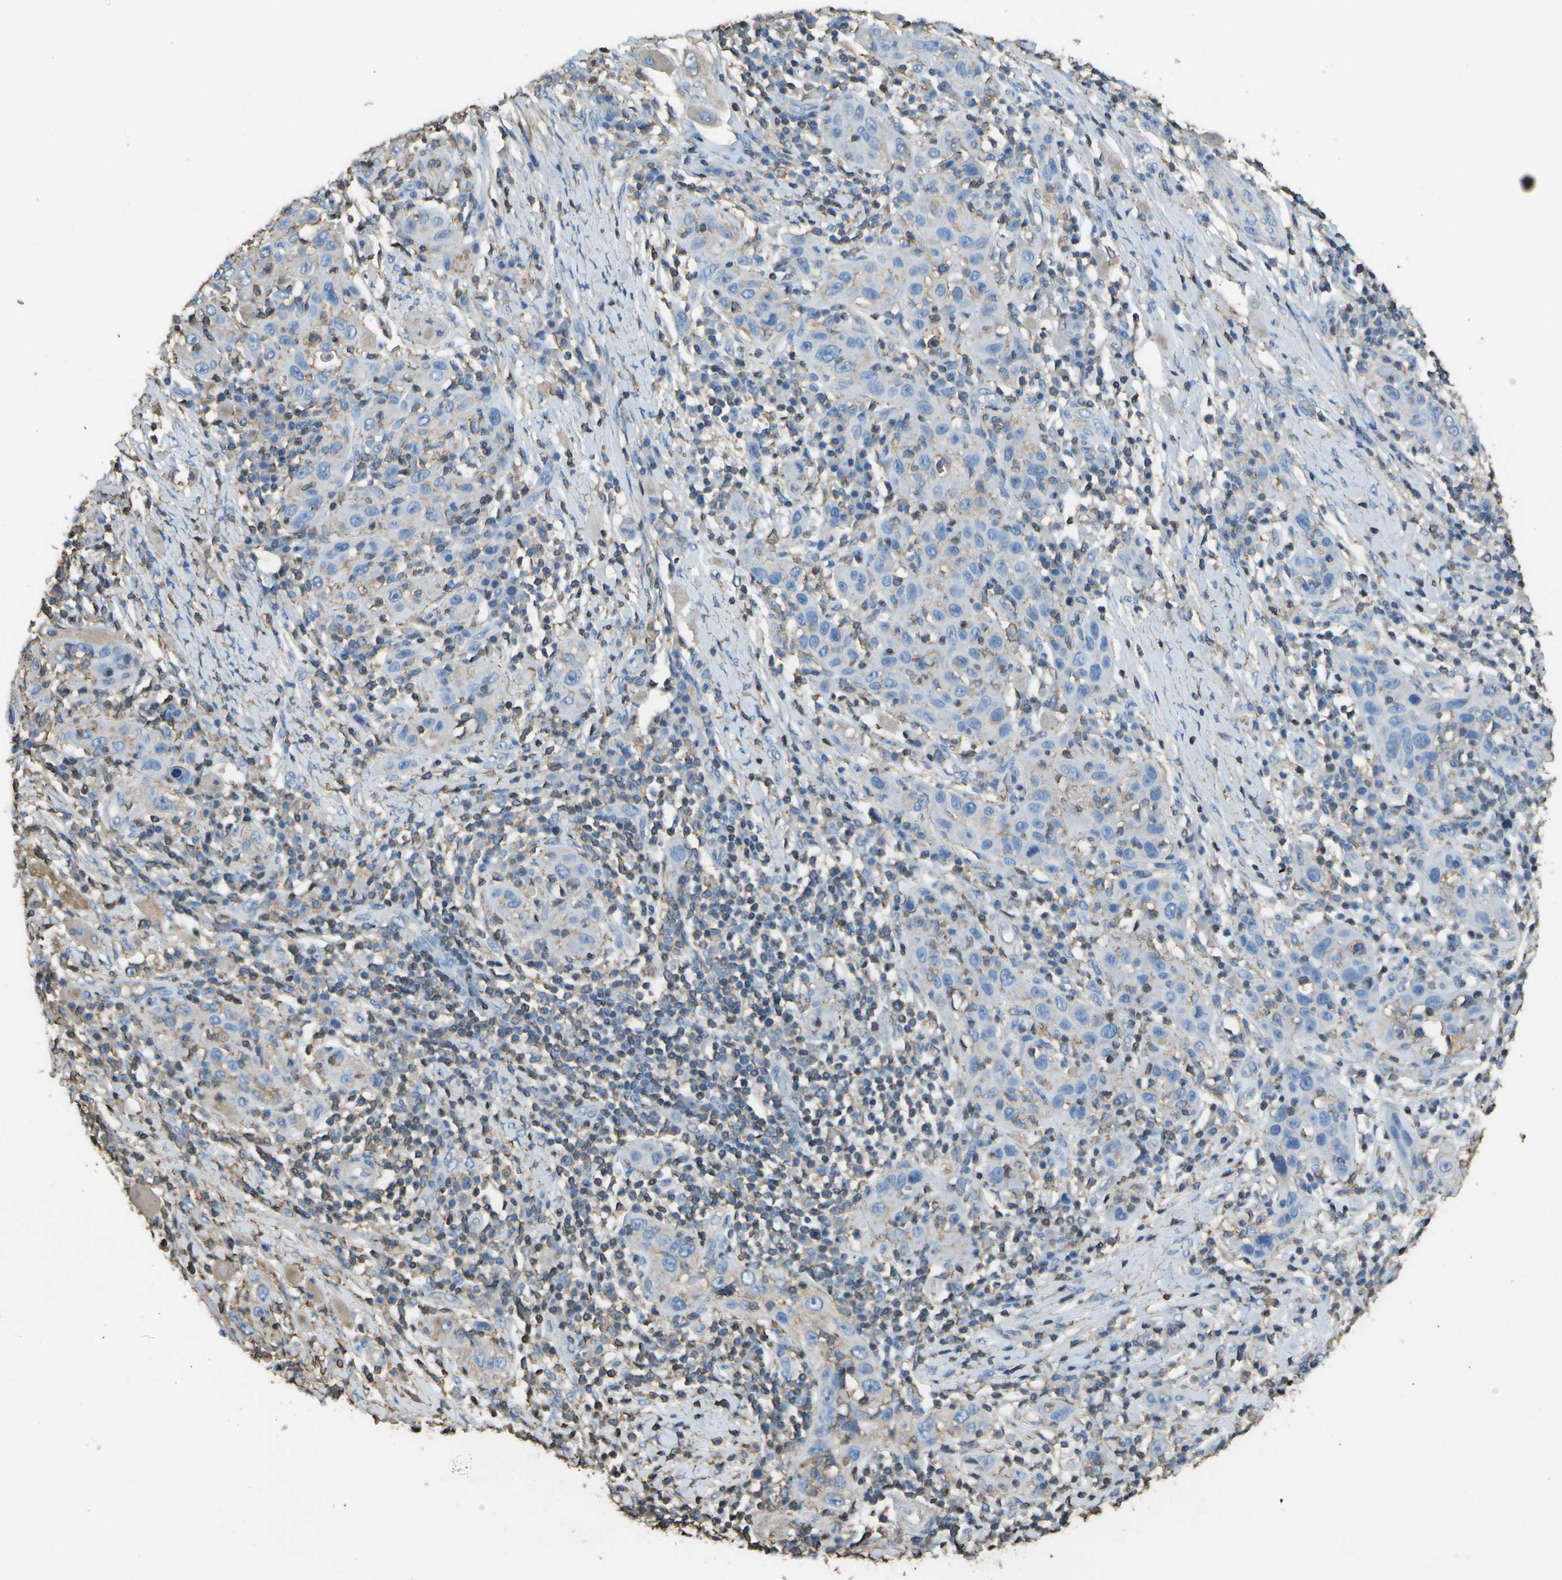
{"staining": {"intensity": "negative", "quantity": "none", "location": "none"}, "tissue": "skin cancer", "cell_type": "Tumor cells", "image_type": "cancer", "snomed": [{"axis": "morphology", "description": "Squamous cell carcinoma, NOS"}, {"axis": "topography", "description": "Skin"}], "caption": "High power microscopy photomicrograph of an IHC image of skin squamous cell carcinoma, revealing no significant expression in tumor cells.", "gene": "CYP4F11", "patient": {"sex": "female", "age": 88}}